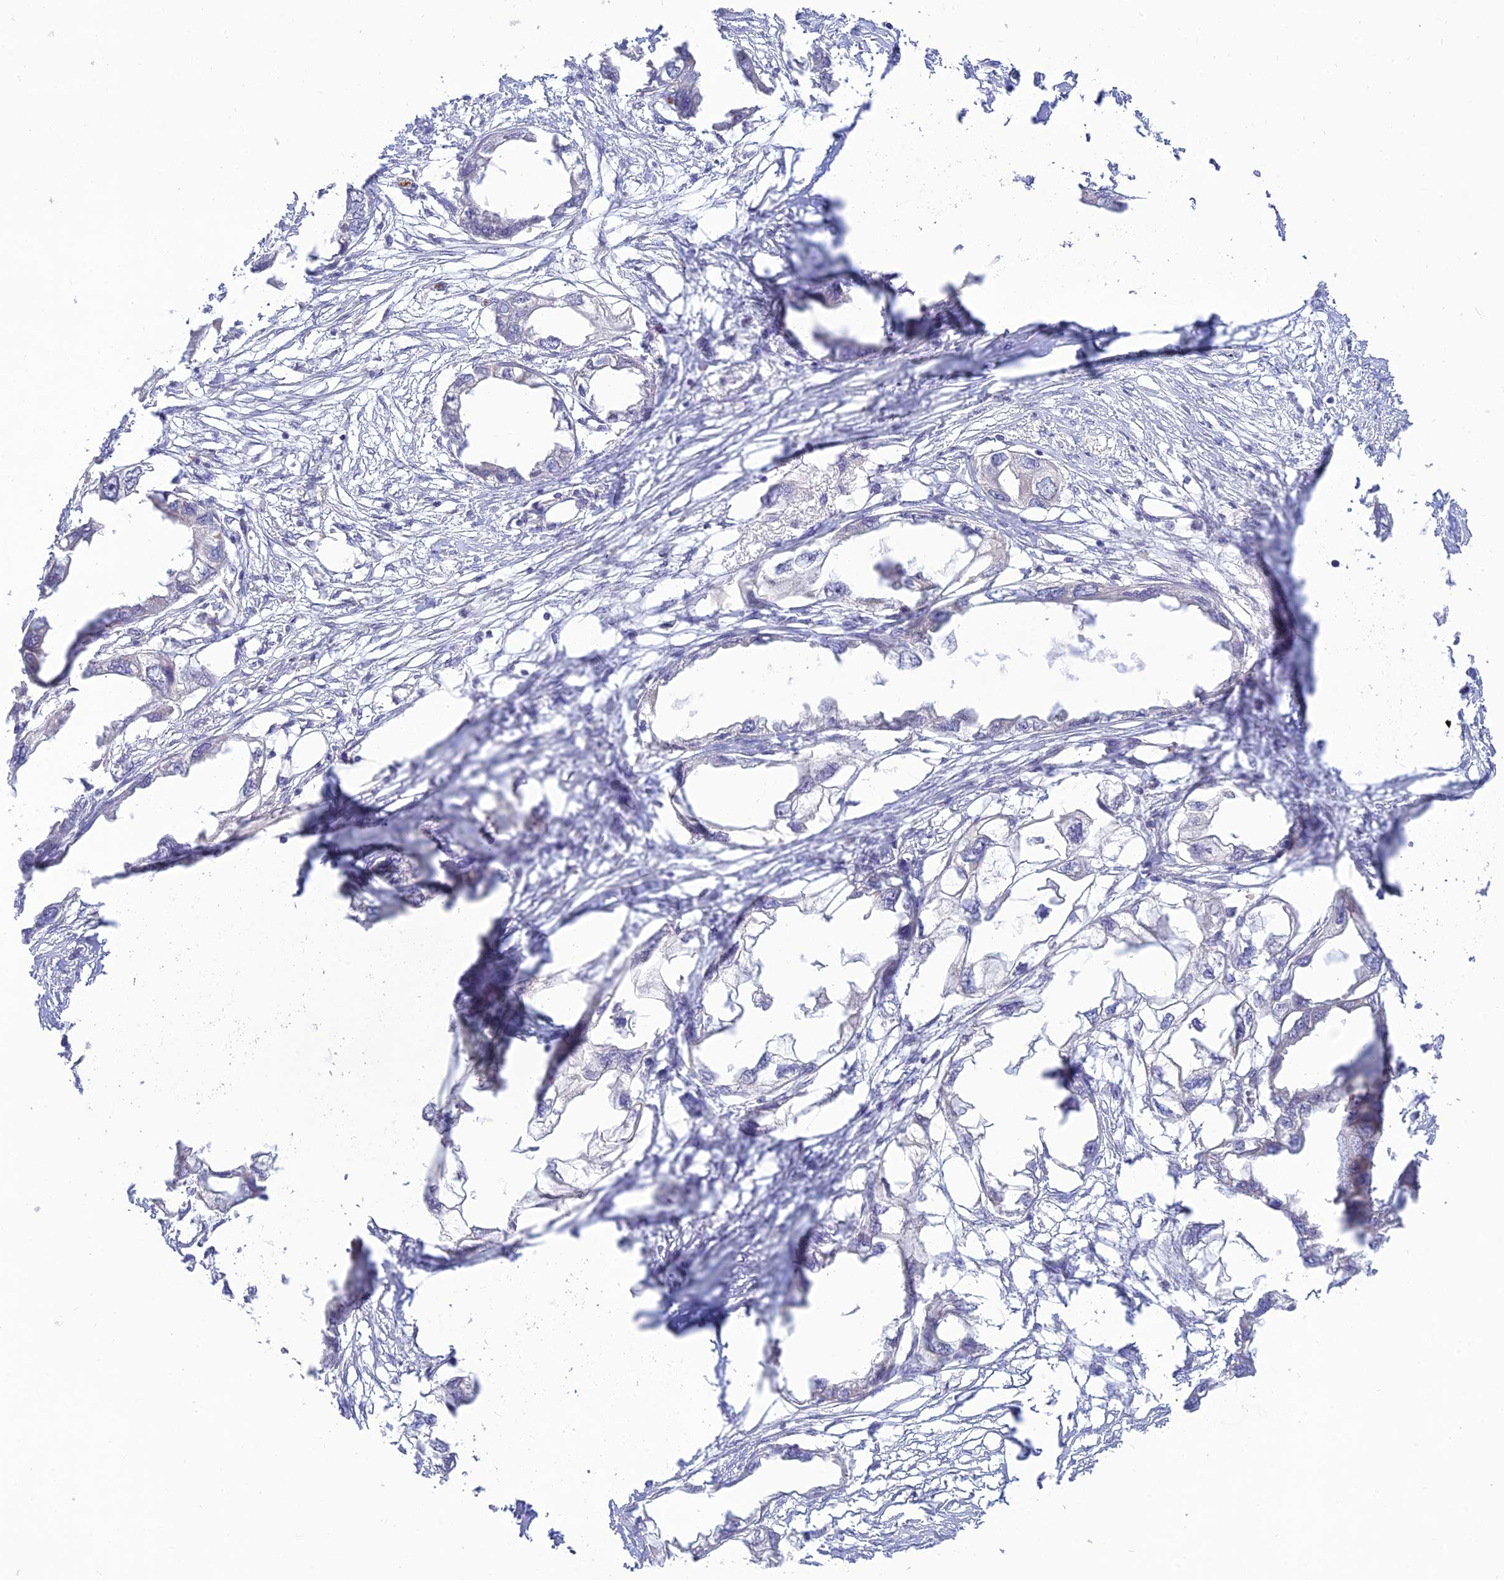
{"staining": {"intensity": "negative", "quantity": "none", "location": "none"}, "tissue": "endometrial cancer", "cell_type": "Tumor cells", "image_type": "cancer", "snomed": [{"axis": "morphology", "description": "Adenocarcinoma, NOS"}, {"axis": "morphology", "description": "Adenocarcinoma, metastatic, NOS"}, {"axis": "topography", "description": "Adipose tissue"}, {"axis": "topography", "description": "Endometrium"}], "caption": "Tumor cells are negative for protein expression in human endometrial cancer.", "gene": "TMEM40", "patient": {"sex": "female", "age": 67}}